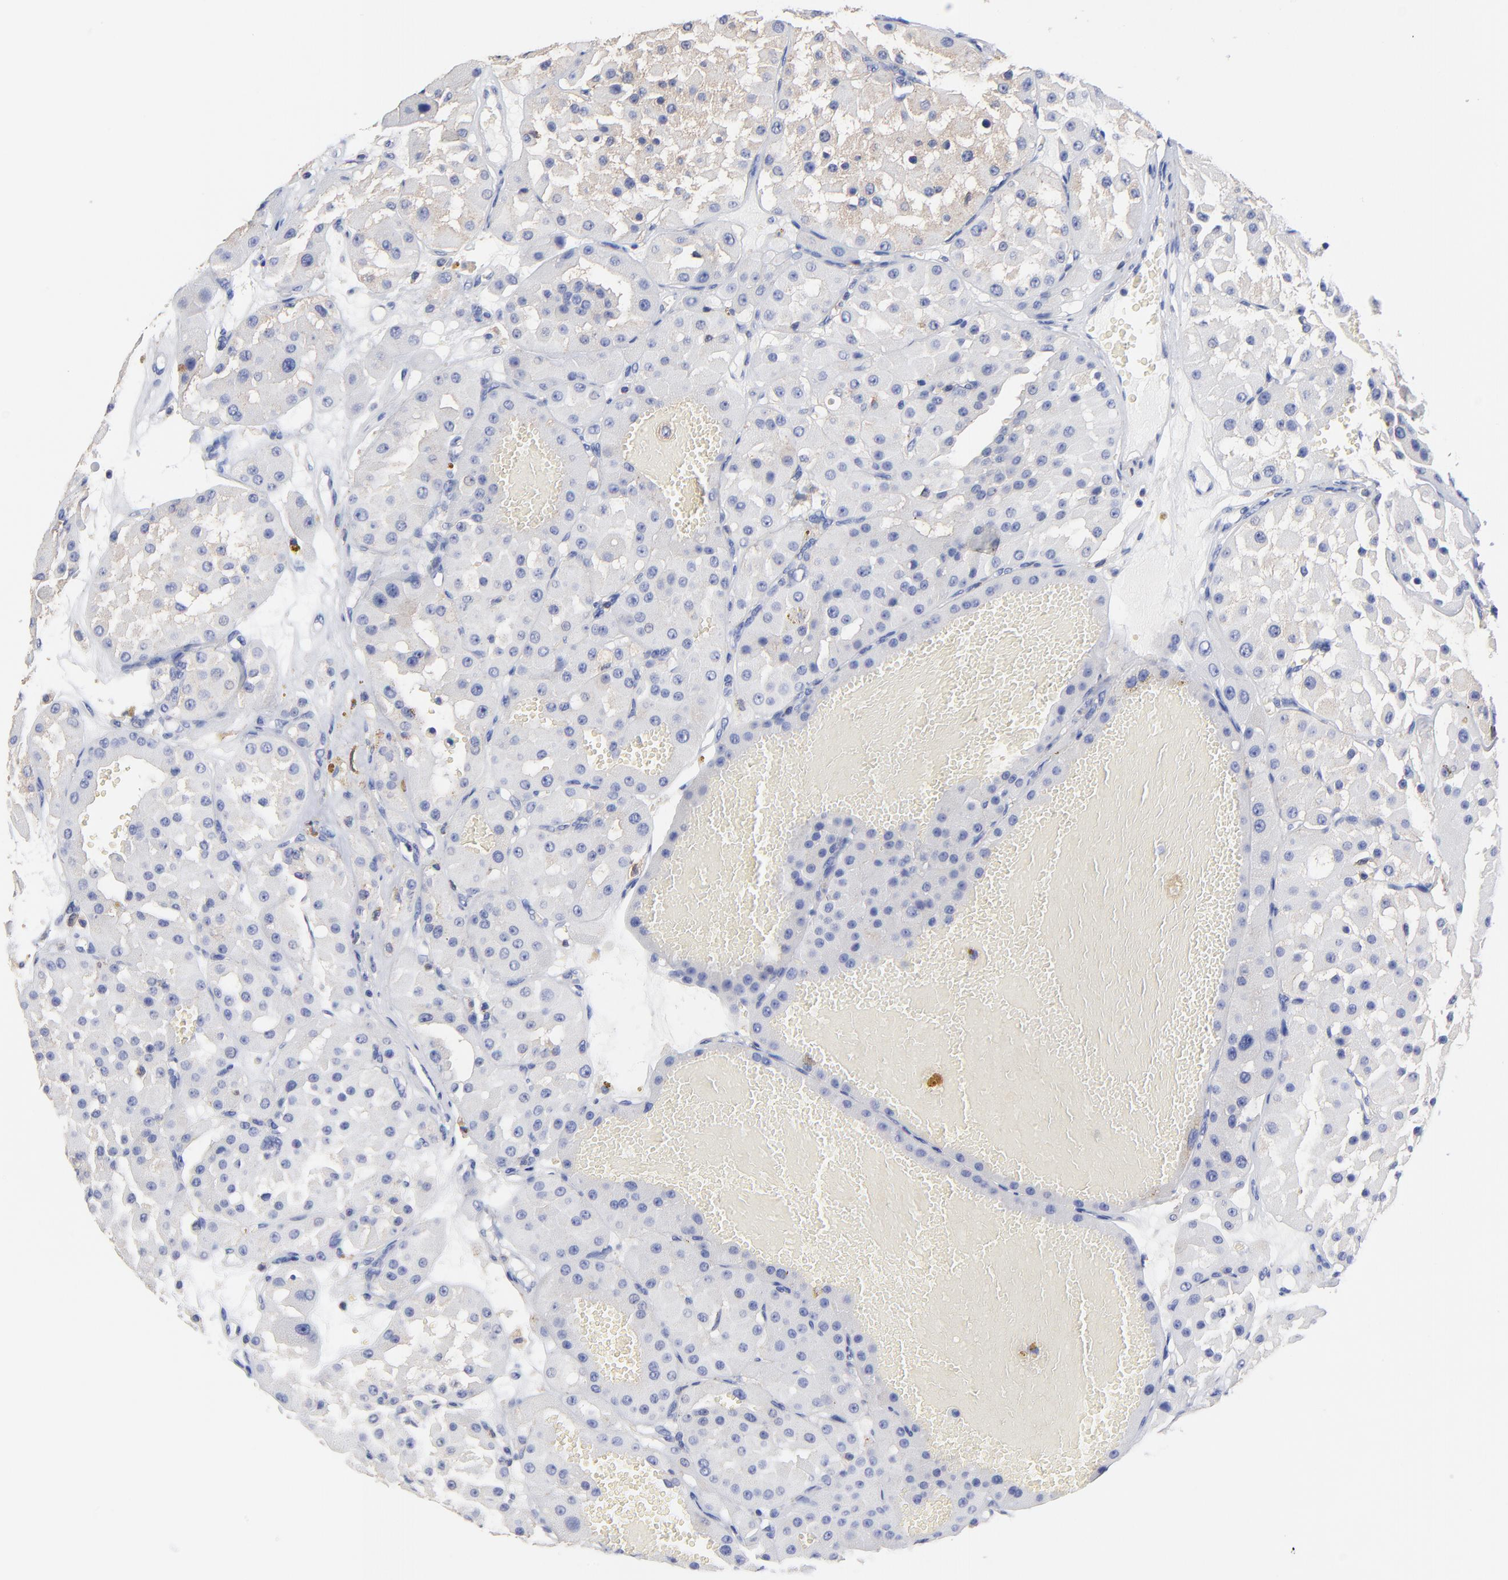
{"staining": {"intensity": "negative", "quantity": "none", "location": "none"}, "tissue": "renal cancer", "cell_type": "Tumor cells", "image_type": "cancer", "snomed": [{"axis": "morphology", "description": "Adenocarcinoma, uncertain malignant potential"}, {"axis": "topography", "description": "Kidney"}], "caption": "Image shows no significant protein expression in tumor cells of renal adenocarcinoma,  uncertain malignant potential. (DAB immunohistochemistry (IHC), high magnification).", "gene": "ASL", "patient": {"sex": "male", "age": 63}}